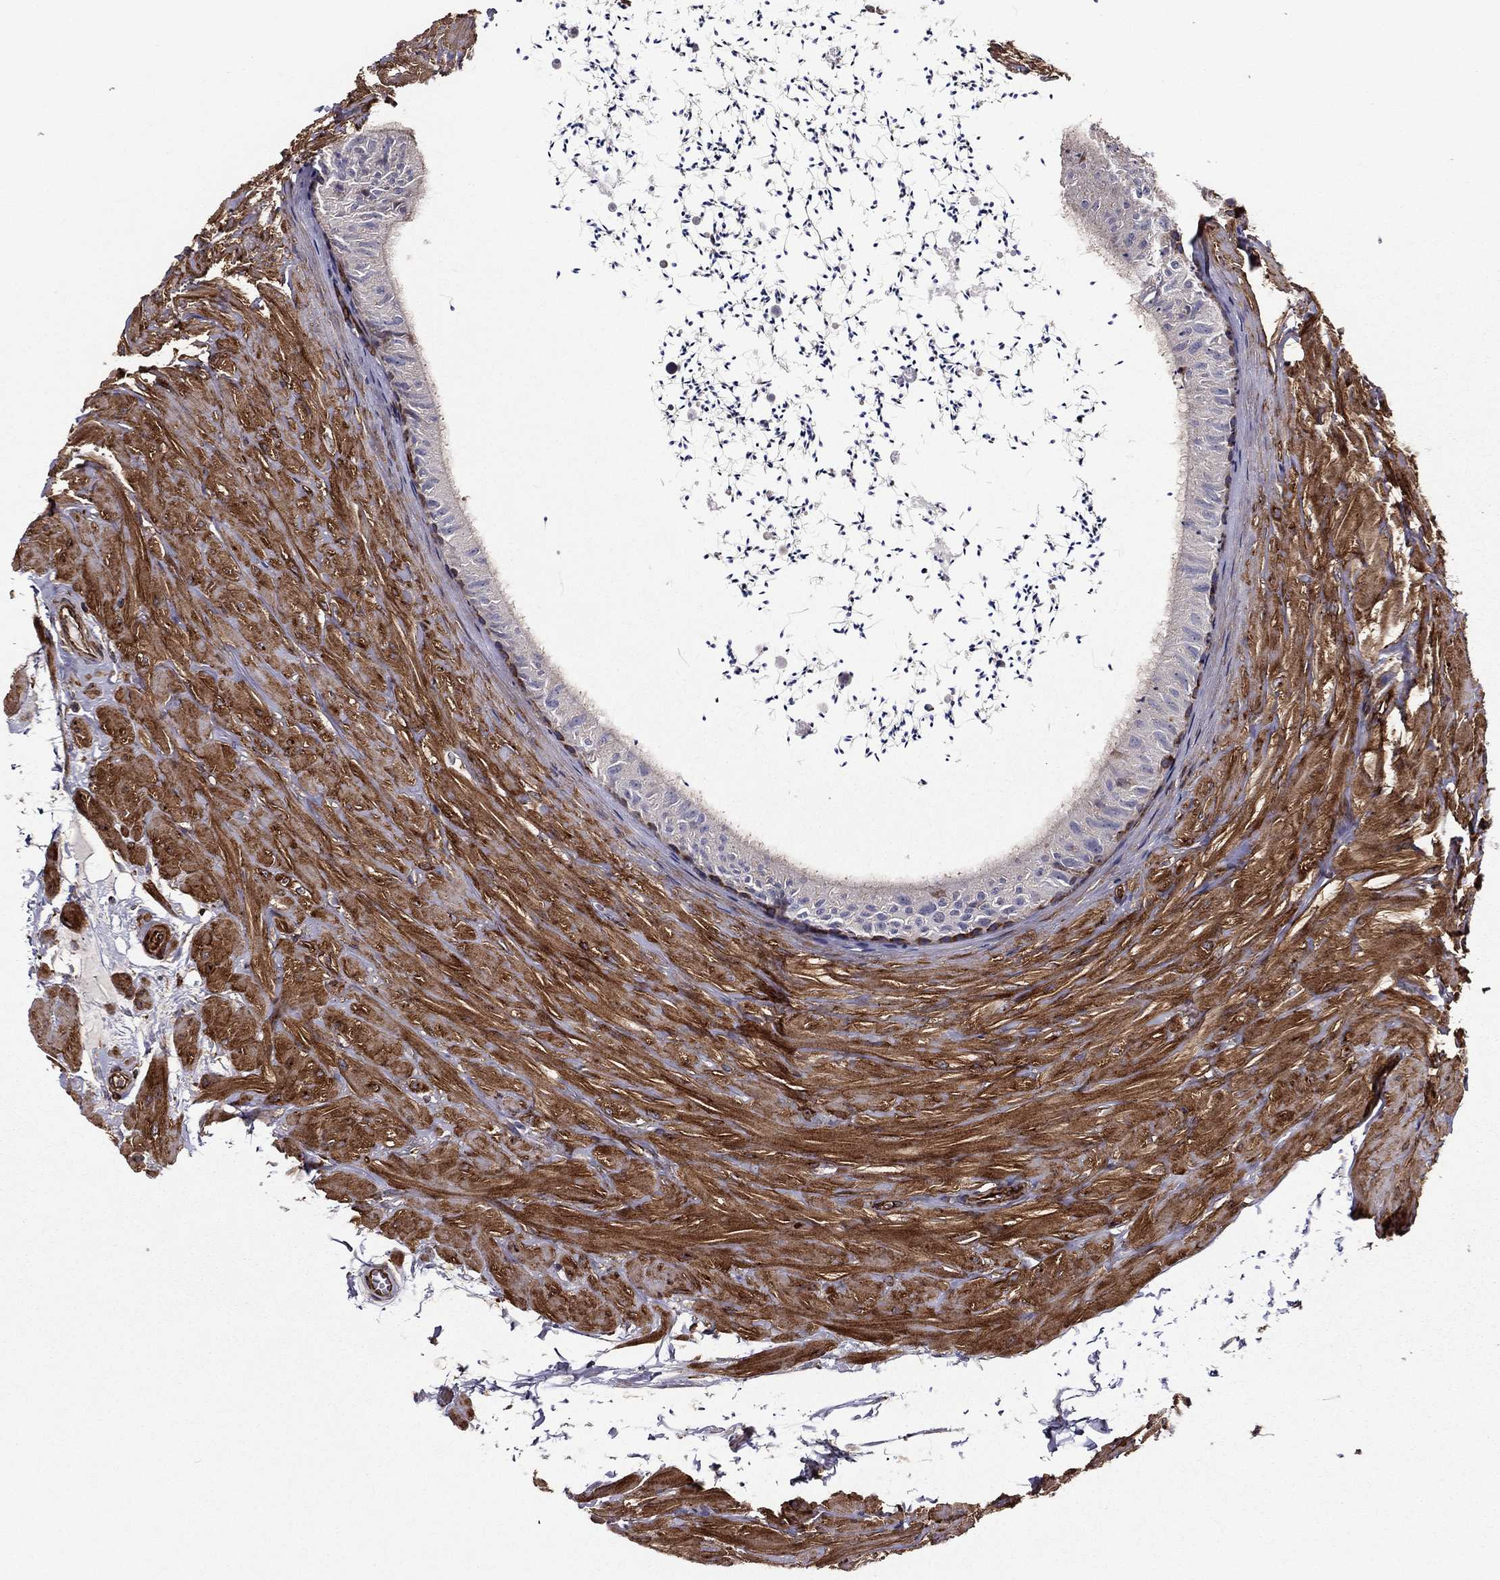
{"staining": {"intensity": "negative", "quantity": "none", "location": "none"}, "tissue": "epididymis", "cell_type": "Glandular cells", "image_type": "normal", "snomed": [{"axis": "morphology", "description": "Normal tissue, NOS"}, {"axis": "topography", "description": "Epididymis"}], "caption": "Immunohistochemistry (IHC) of normal human epididymis demonstrates no expression in glandular cells.", "gene": "EHBP1L1", "patient": {"sex": "male", "age": 32}}